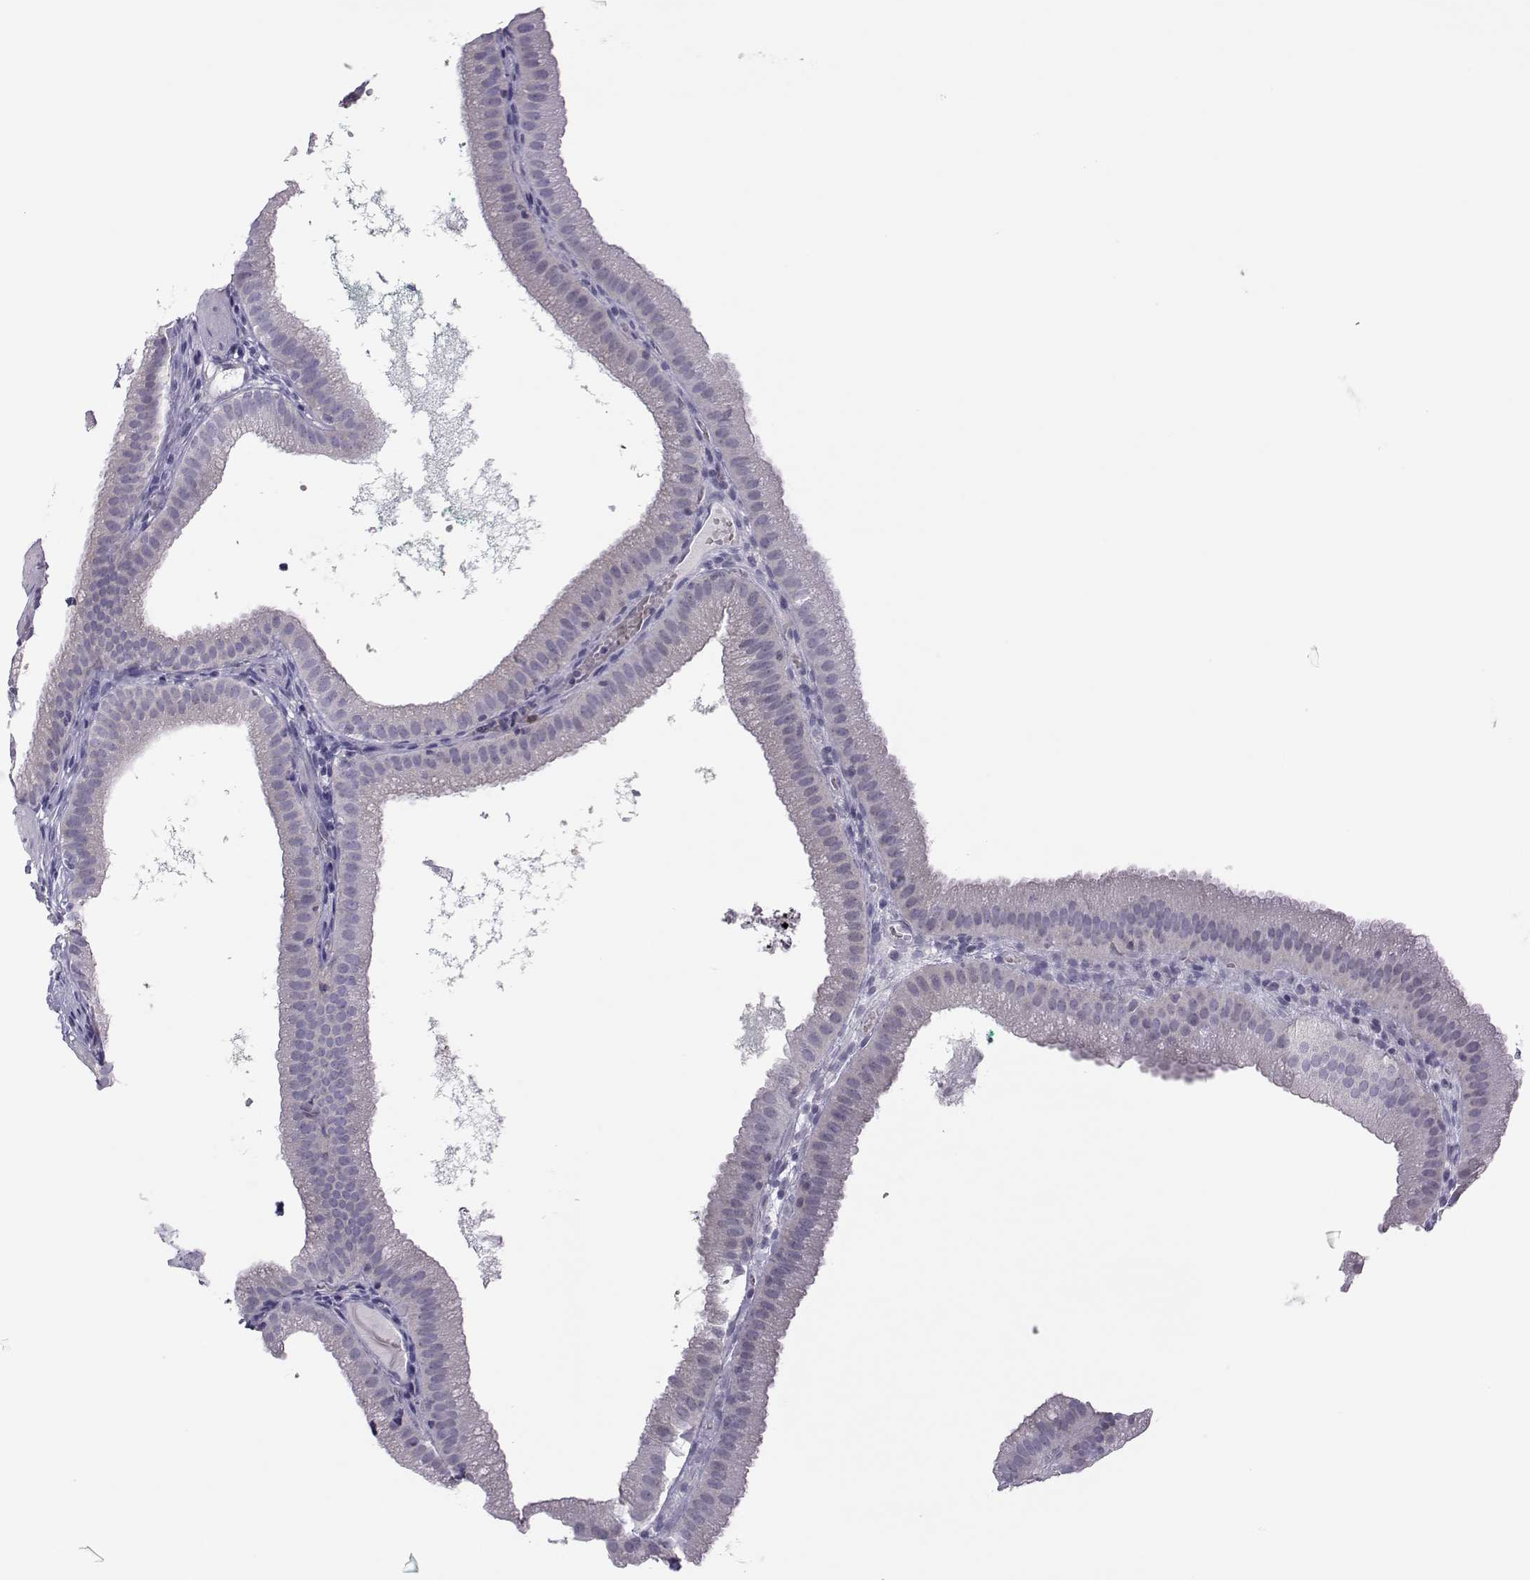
{"staining": {"intensity": "negative", "quantity": "none", "location": "none"}, "tissue": "gallbladder", "cell_type": "Glandular cells", "image_type": "normal", "snomed": [{"axis": "morphology", "description": "Normal tissue, NOS"}, {"axis": "topography", "description": "Gallbladder"}], "caption": "A high-resolution photomicrograph shows immunohistochemistry (IHC) staining of unremarkable gallbladder, which exhibits no significant expression in glandular cells.", "gene": "TRPM7", "patient": {"sex": "male", "age": 67}}